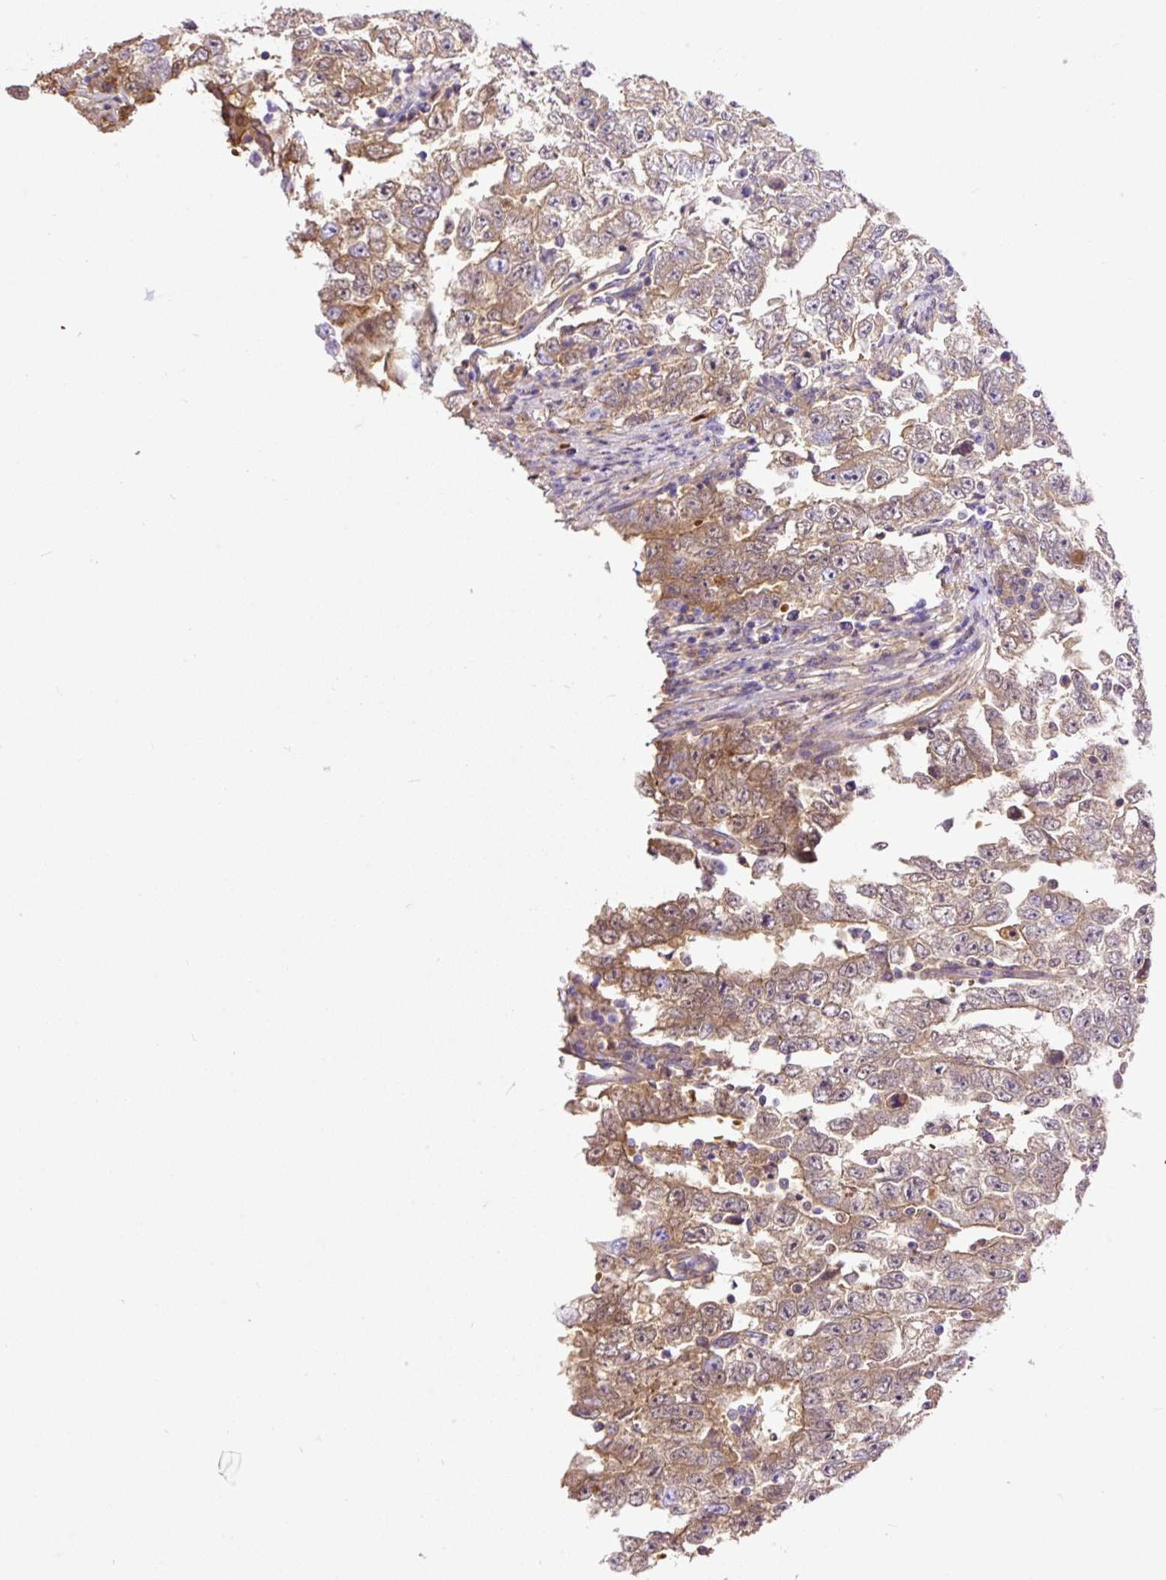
{"staining": {"intensity": "weak", "quantity": ">75%", "location": "cytoplasmic/membranous"}, "tissue": "testis cancer", "cell_type": "Tumor cells", "image_type": "cancer", "snomed": [{"axis": "morphology", "description": "Carcinoma, Embryonal, NOS"}, {"axis": "topography", "description": "Testis"}], "caption": "Weak cytoplasmic/membranous expression is present in approximately >75% of tumor cells in testis cancer.", "gene": "CLEC3B", "patient": {"sex": "male", "age": 25}}